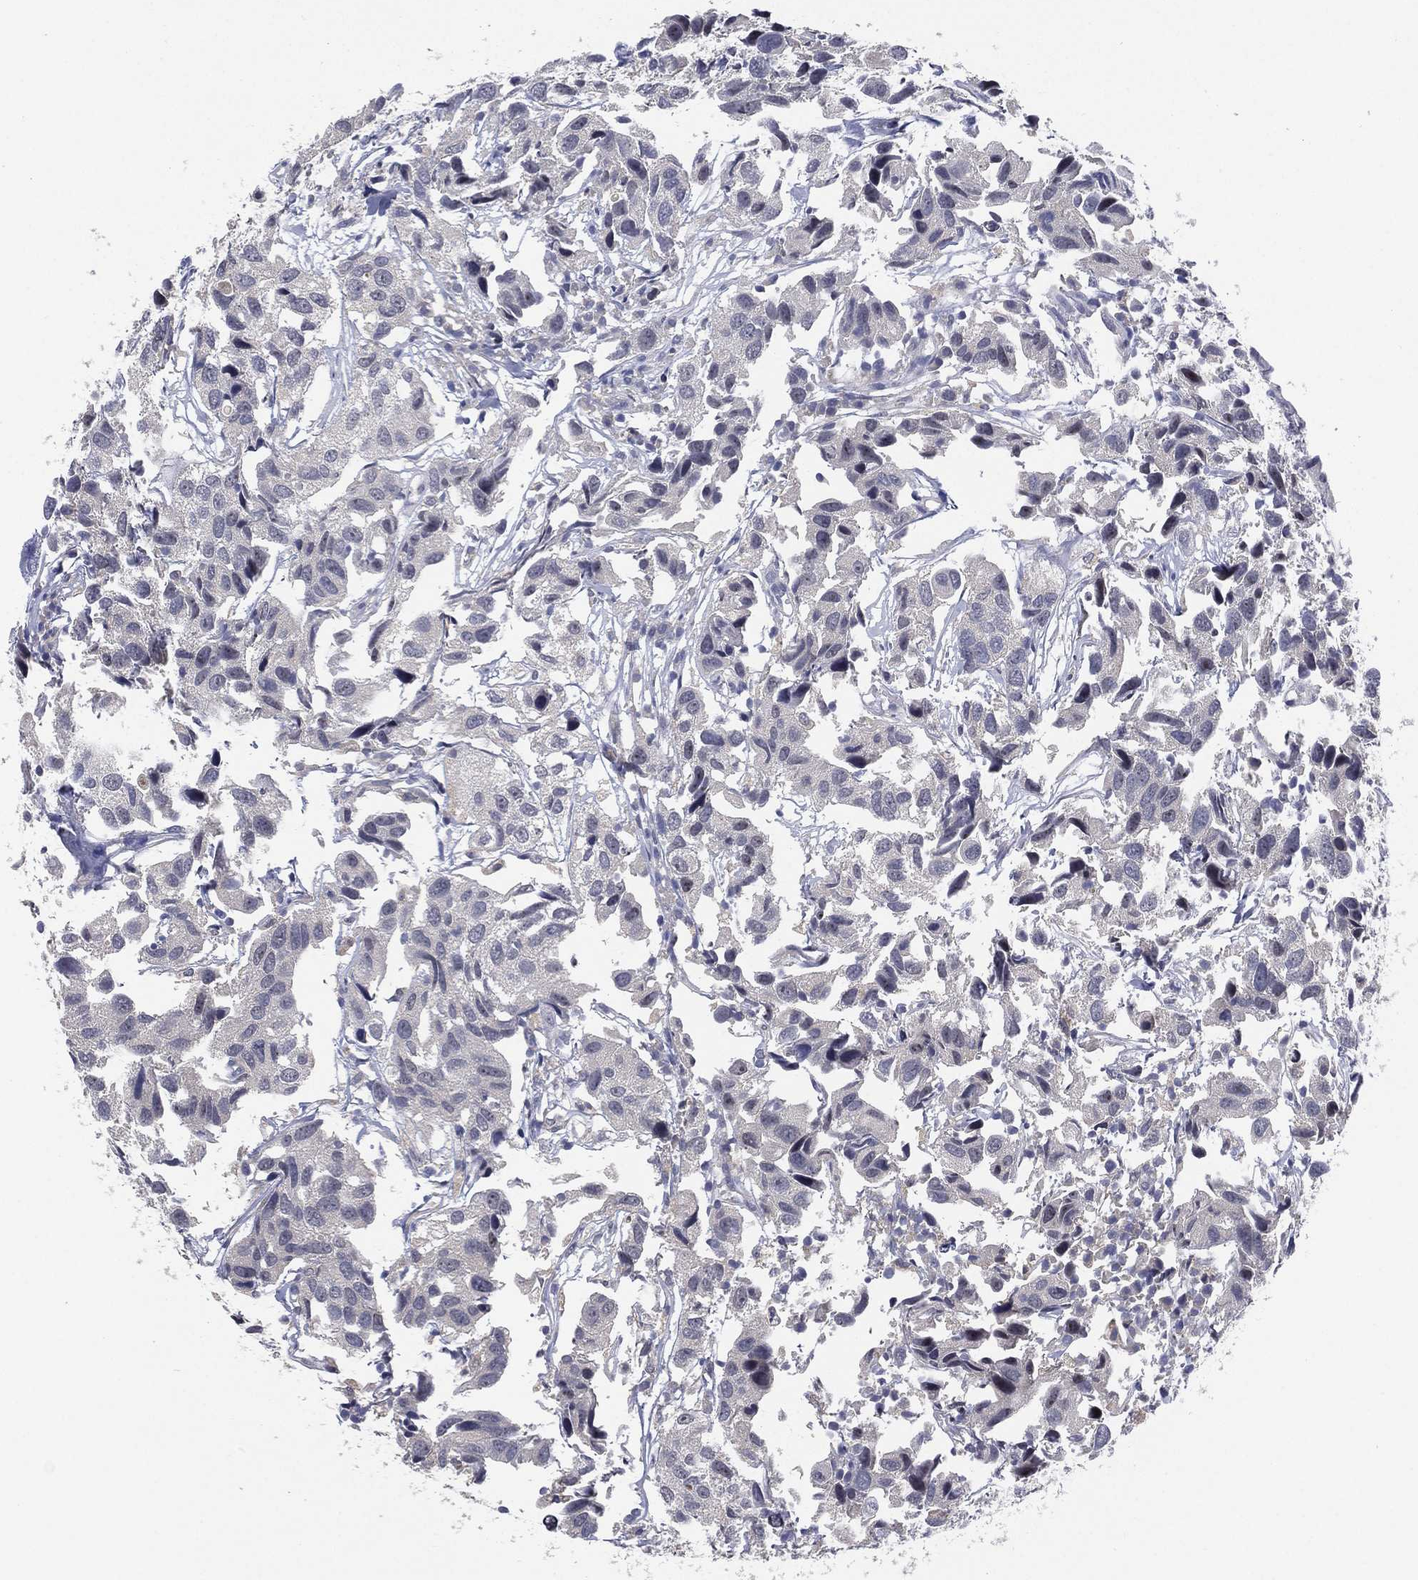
{"staining": {"intensity": "negative", "quantity": "none", "location": "none"}, "tissue": "urothelial cancer", "cell_type": "Tumor cells", "image_type": "cancer", "snomed": [{"axis": "morphology", "description": "Urothelial carcinoma, High grade"}, {"axis": "topography", "description": "Urinary bladder"}], "caption": "This histopathology image is of urothelial cancer stained with immunohistochemistry (IHC) to label a protein in brown with the nuclei are counter-stained blue. There is no staining in tumor cells.", "gene": "SELENOO", "patient": {"sex": "male", "age": 79}}